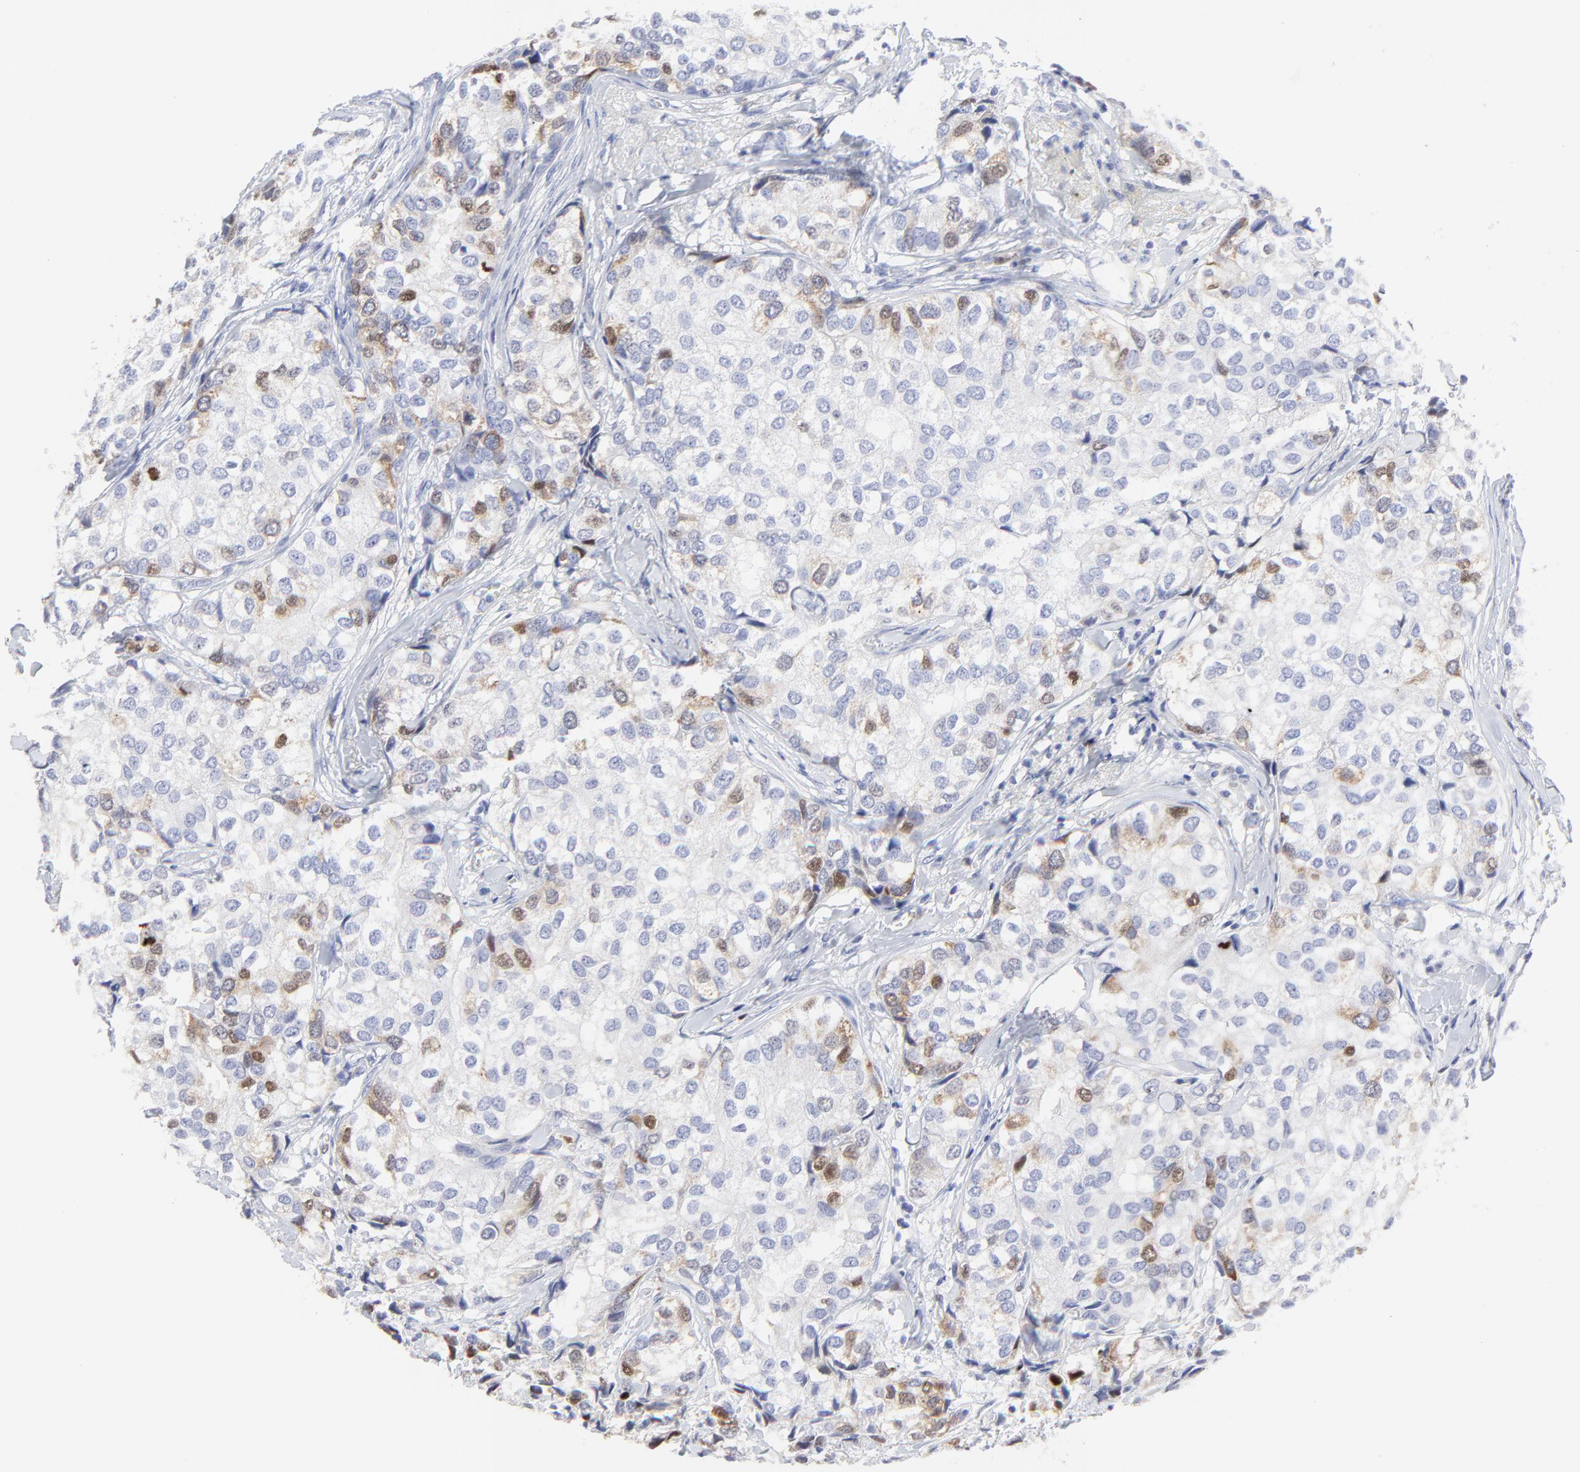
{"staining": {"intensity": "moderate", "quantity": "<25%", "location": "cytoplasmic/membranous,nuclear"}, "tissue": "breast cancer", "cell_type": "Tumor cells", "image_type": "cancer", "snomed": [{"axis": "morphology", "description": "Duct carcinoma"}, {"axis": "topography", "description": "Breast"}], "caption": "Breast cancer stained with a brown dye demonstrates moderate cytoplasmic/membranous and nuclear positive staining in approximately <25% of tumor cells.", "gene": "NCAPH", "patient": {"sex": "female", "age": 68}}